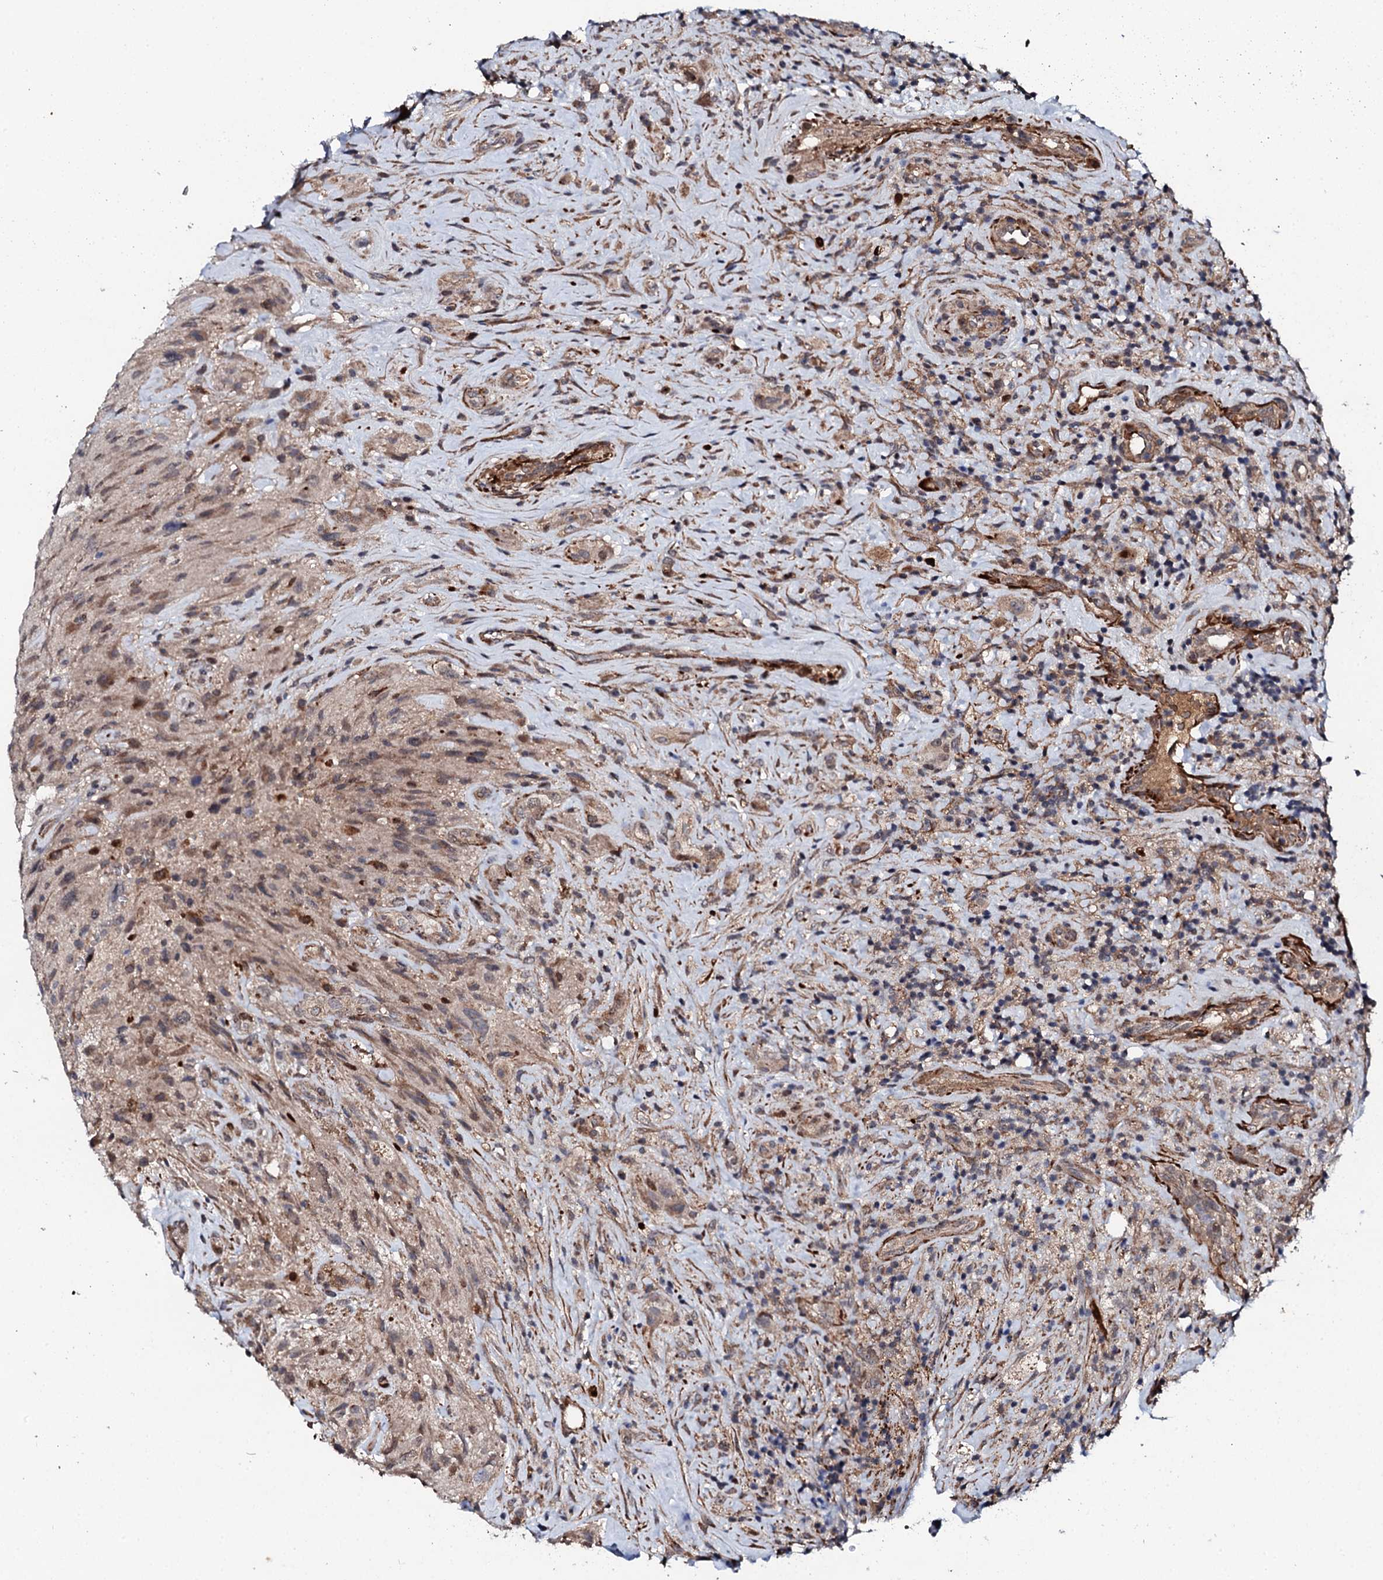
{"staining": {"intensity": "weak", "quantity": "25%-75%", "location": "cytoplasmic/membranous"}, "tissue": "glioma", "cell_type": "Tumor cells", "image_type": "cancer", "snomed": [{"axis": "morphology", "description": "Glioma, malignant, High grade"}, {"axis": "topography", "description": "Brain"}], "caption": "High-power microscopy captured an immunohistochemistry (IHC) histopathology image of glioma, revealing weak cytoplasmic/membranous positivity in approximately 25%-75% of tumor cells.", "gene": "FAM111A", "patient": {"sex": "male", "age": 69}}